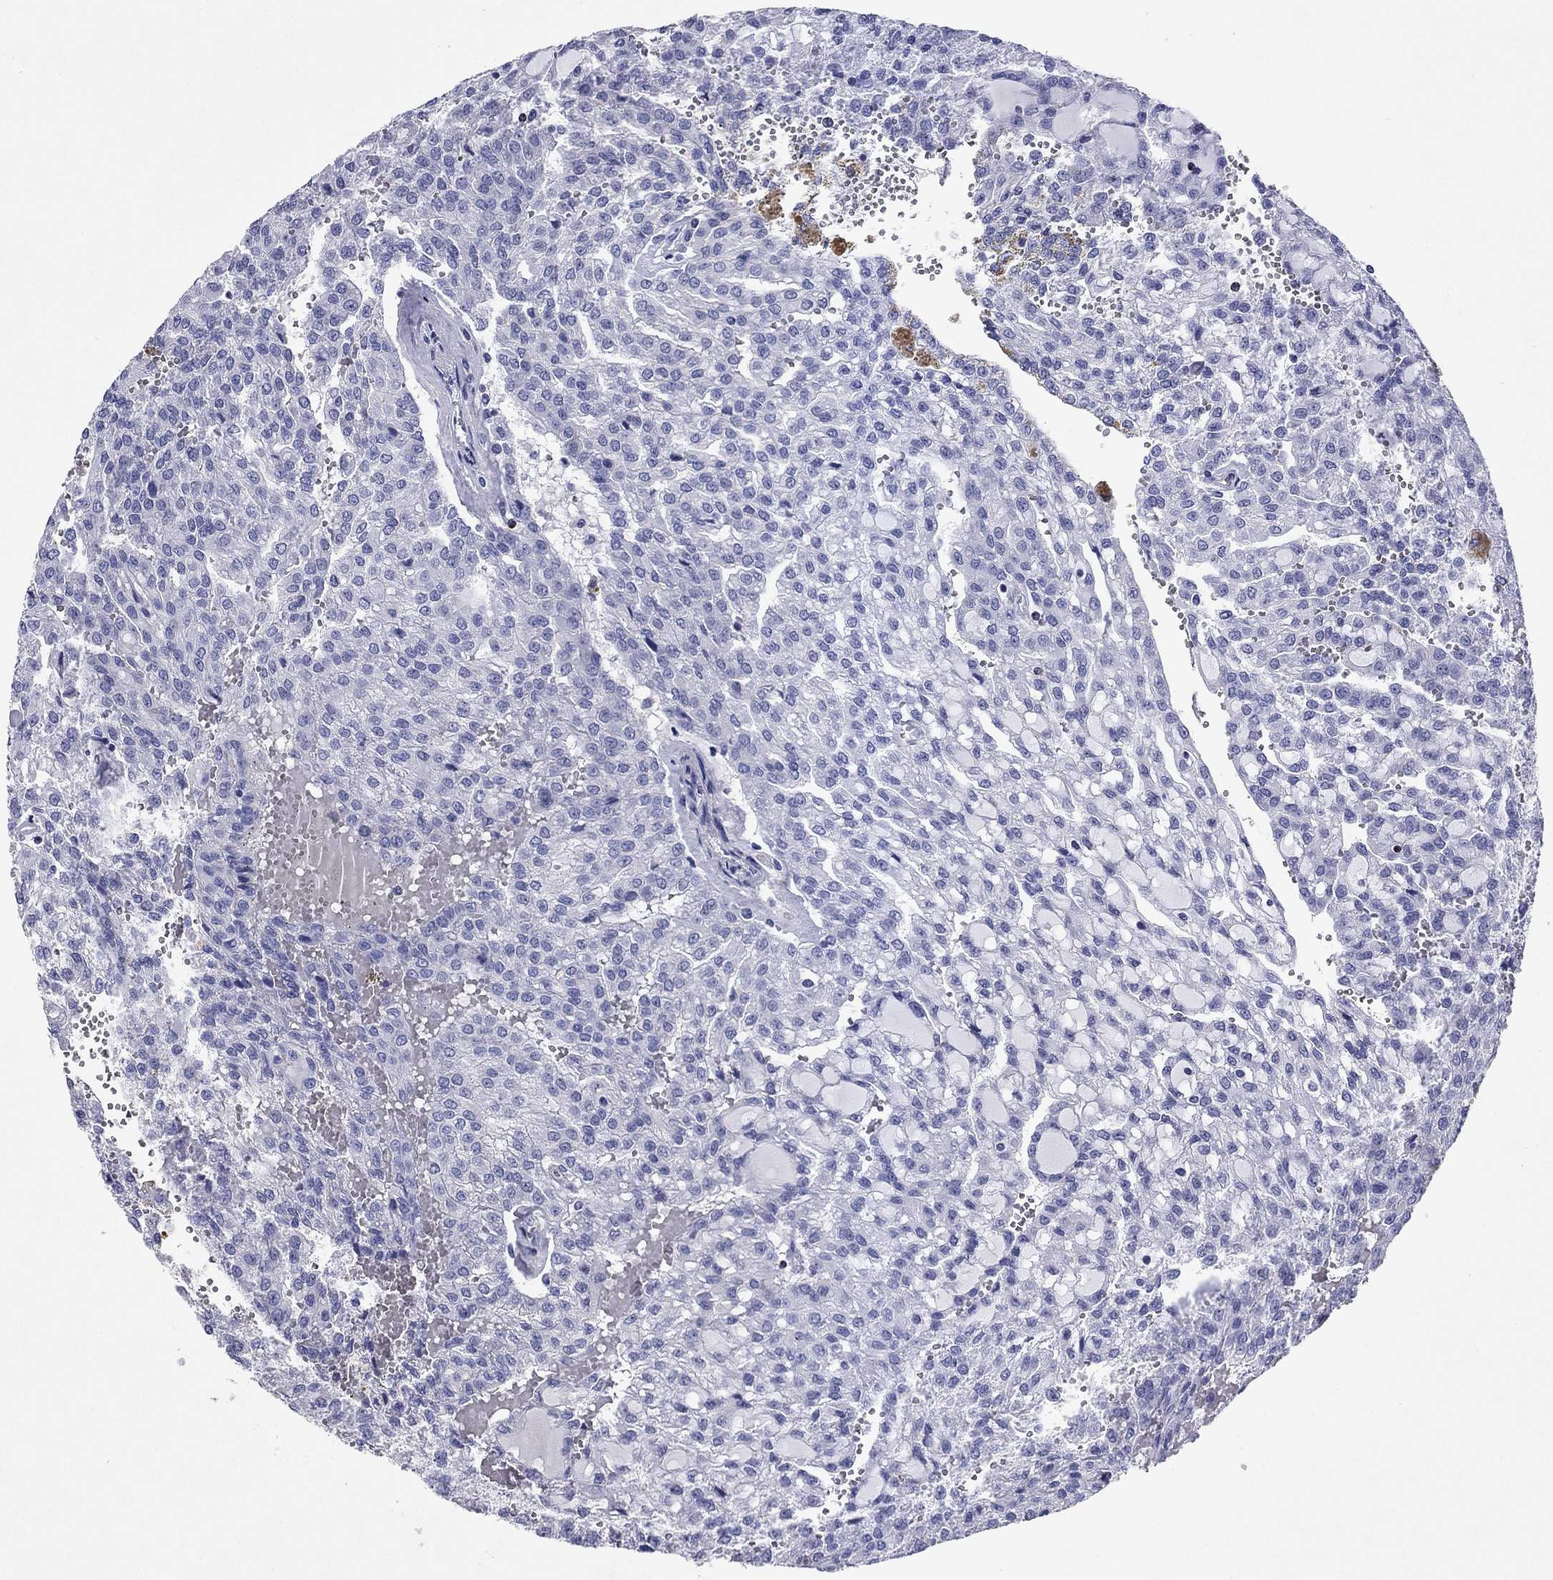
{"staining": {"intensity": "negative", "quantity": "none", "location": "none"}, "tissue": "renal cancer", "cell_type": "Tumor cells", "image_type": "cancer", "snomed": [{"axis": "morphology", "description": "Adenocarcinoma, NOS"}, {"axis": "topography", "description": "Kidney"}], "caption": "The immunohistochemistry photomicrograph has no significant staining in tumor cells of renal cancer tissue. (DAB (3,3'-diaminobenzidine) IHC with hematoxylin counter stain).", "gene": "GZMK", "patient": {"sex": "male", "age": 63}}